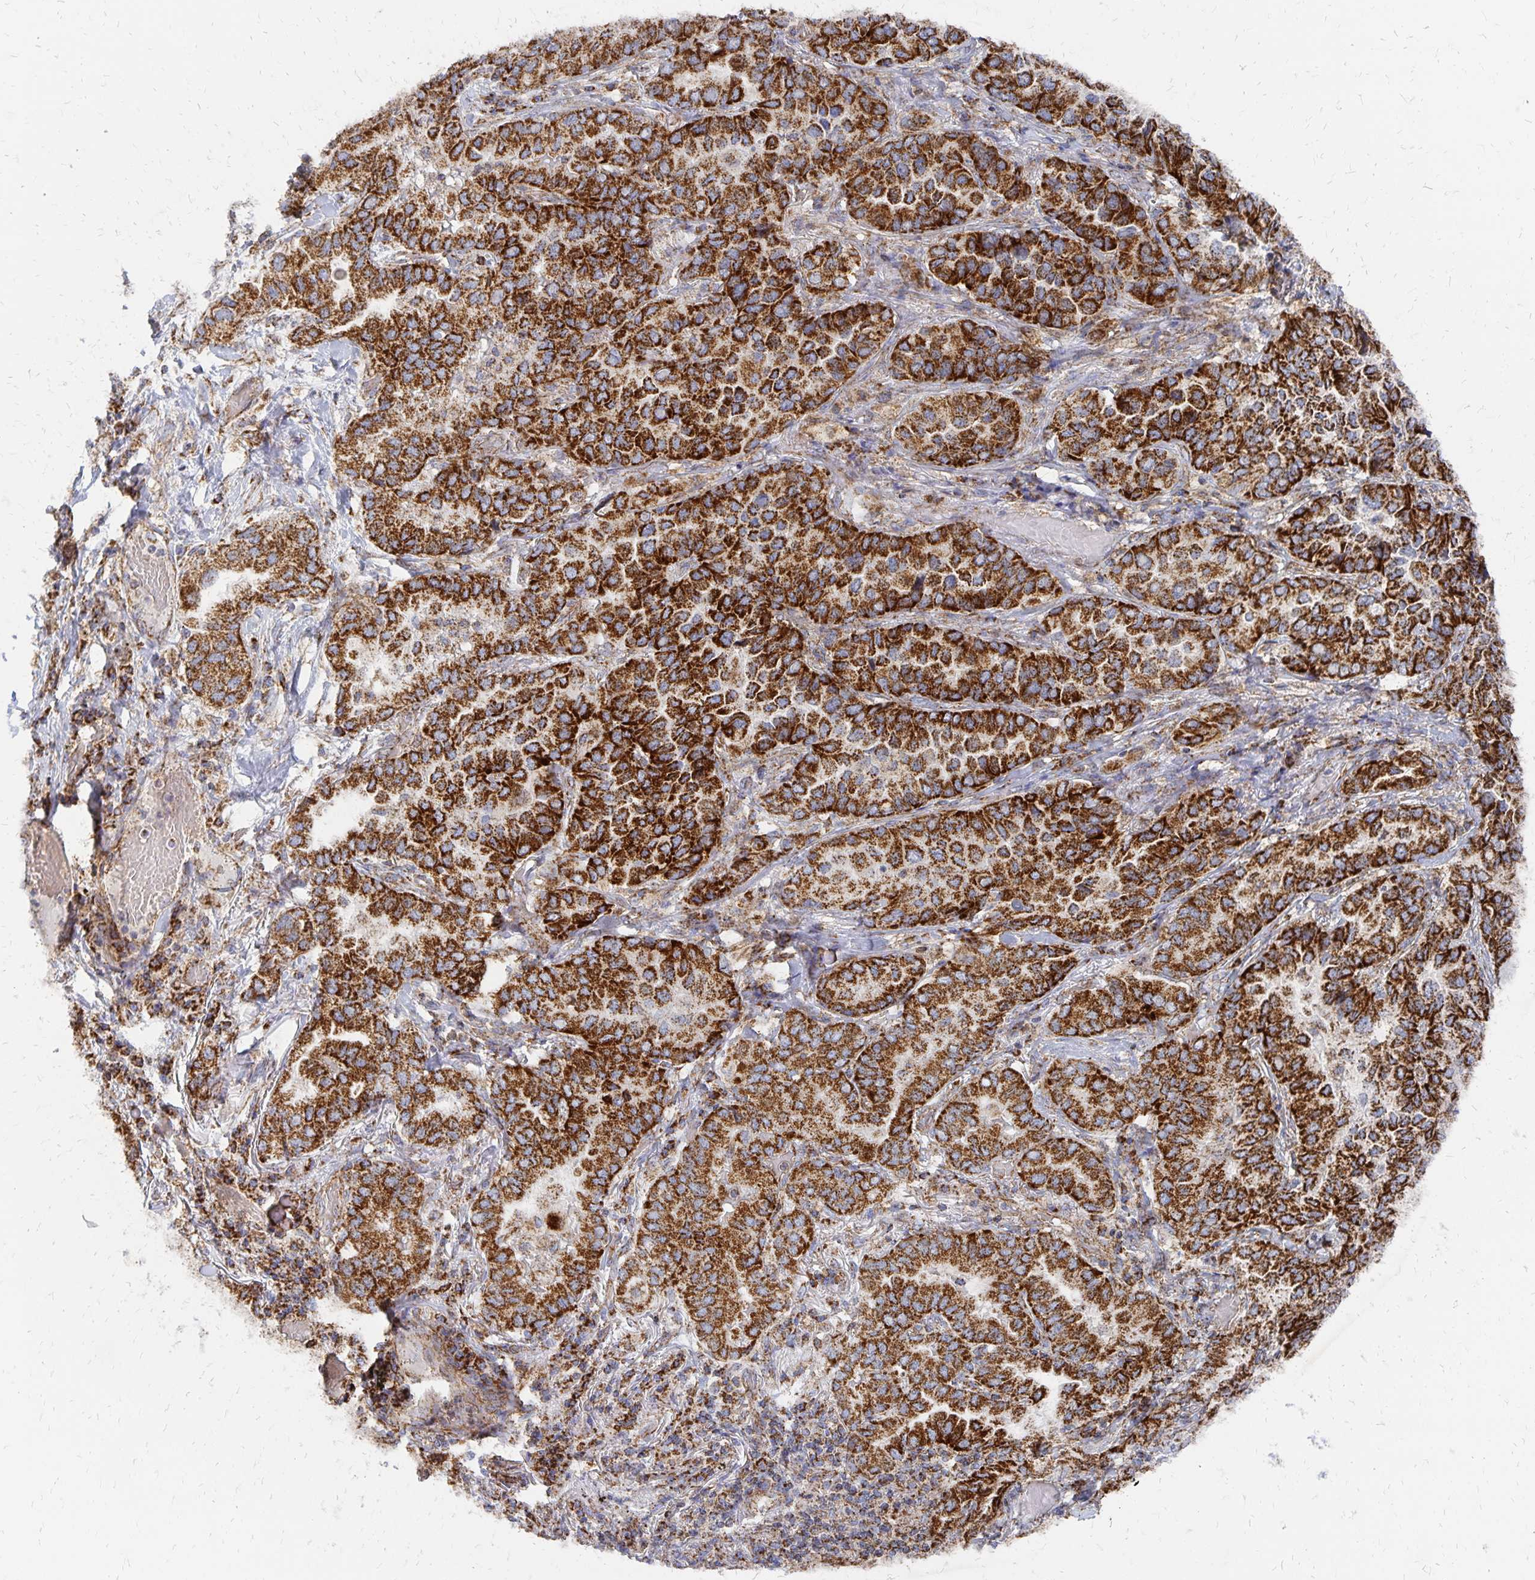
{"staining": {"intensity": "strong", "quantity": ">75%", "location": "cytoplasmic/membranous"}, "tissue": "lung cancer", "cell_type": "Tumor cells", "image_type": "cancer", "snomed": [{"axis": "morphology", "description": "Aneuploidy"}, {"axis": "morphology", "description": "Adenocarcinoma, NOS"}, {"axis": "morphology", "description": "Adenocarcinoma, metastatic, NOS"}, {"axis": "topography", "description": "Lymph node"}, {"axis": "topography", "description": "Lung"}], "caption": "Brown immunohistochemical staining in adenocarcinoma (lung) exhibits strong cytoplasmic/membranous positivity in about >75% of tumor cells. Immunohistochemistry (ihc) stains the protein in brown and the nuclei are stained blue.", "gene": "STOML2", "patient": {"sex": "female", "age": 48}}